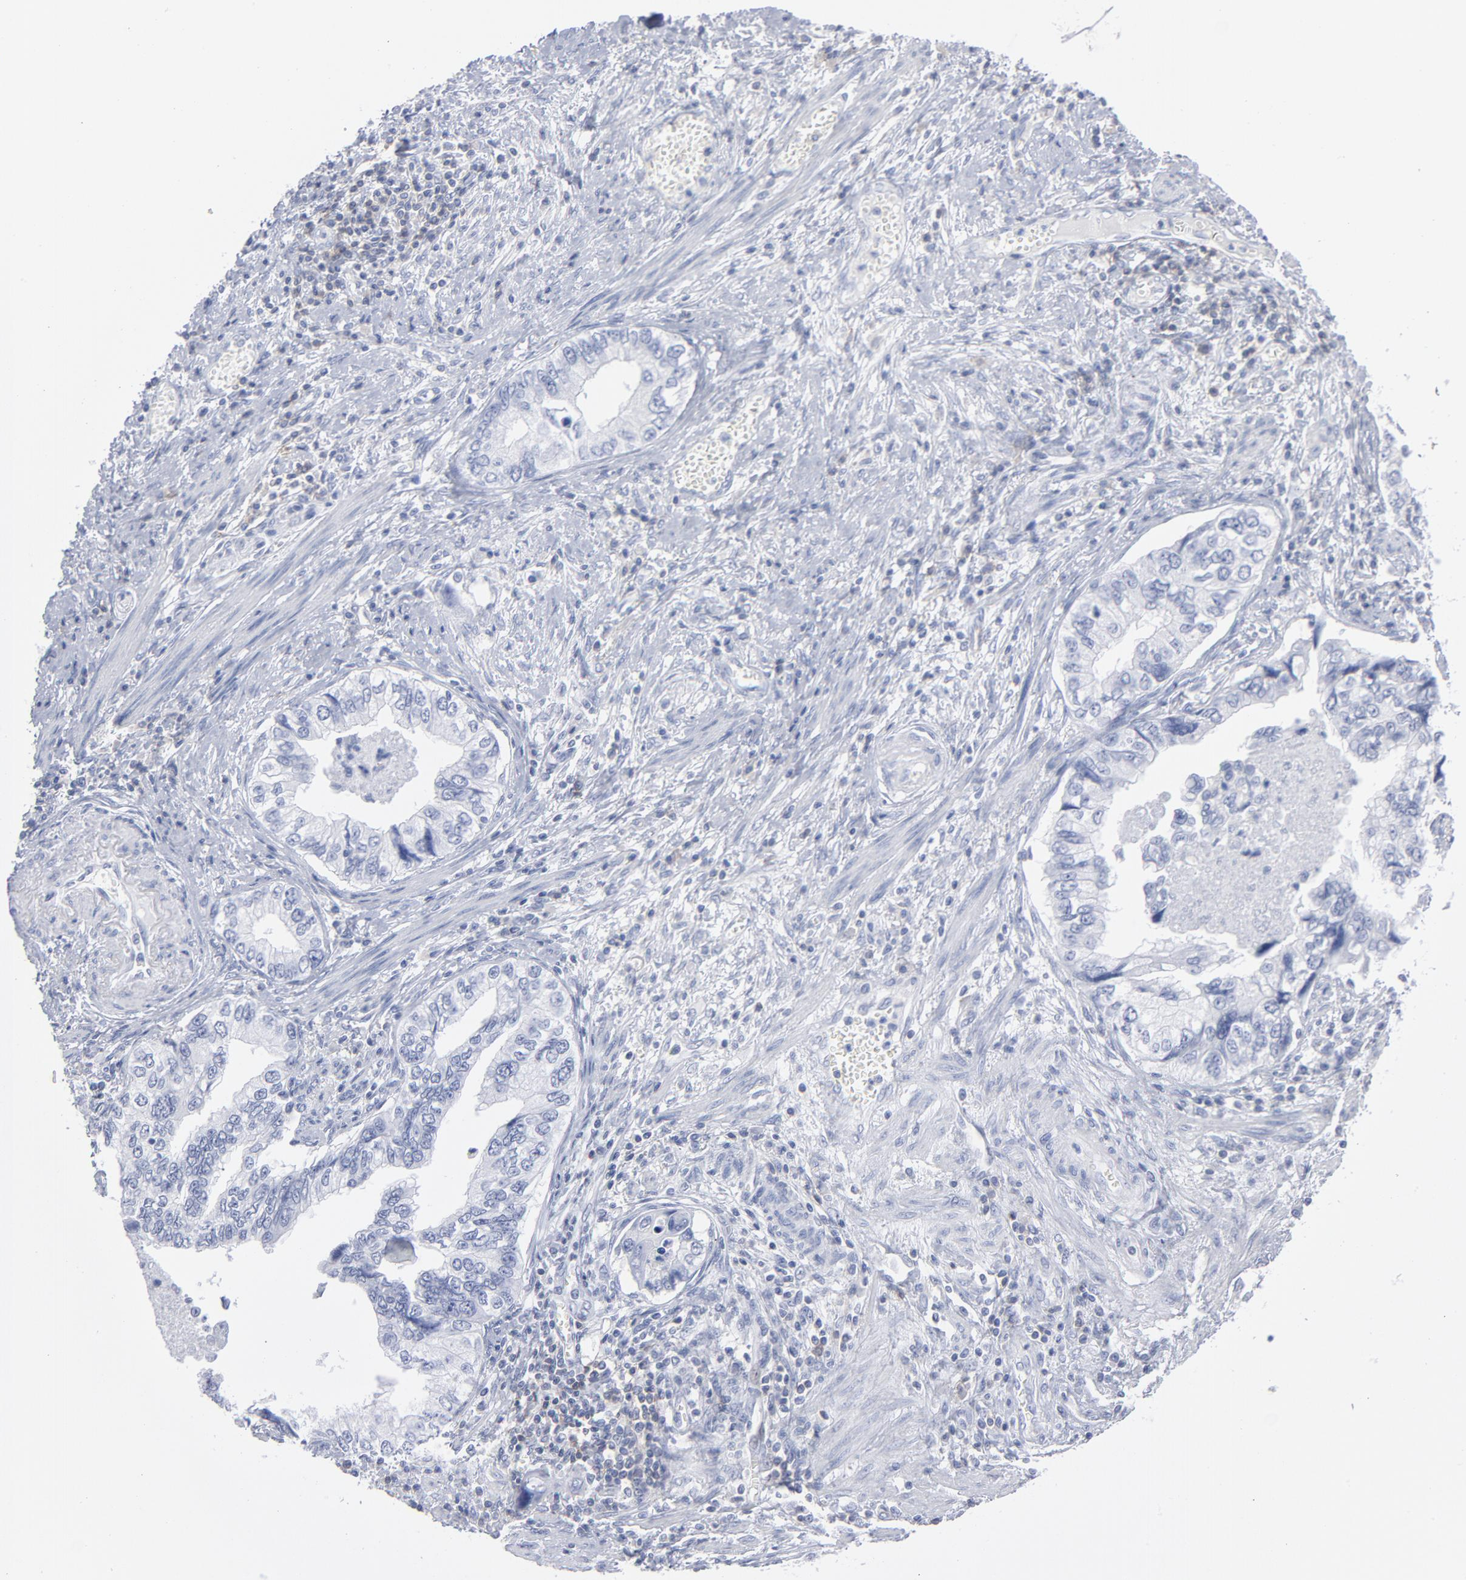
{"staining": {"intensity": "negative", "quantity": "none", "location": "none"}, "tissue": "stomach cancer", "cell_type": "Tumor cells", "image_type": "cancer", "snomed": [{"axis": "morphology", "description": "Adenocarcinoma, NOS"}, {"axis": "topography", "description": "Pancreas"}, {"axis": "topography", "description": "Stomach, upper"}], "caption": "Immunohistochemistry (IHC) of human stomach adenocarcinoma displays no expression in tumor cells.", "gene": "P2RY8", "patient": {"sex": "male", "age": 77}}